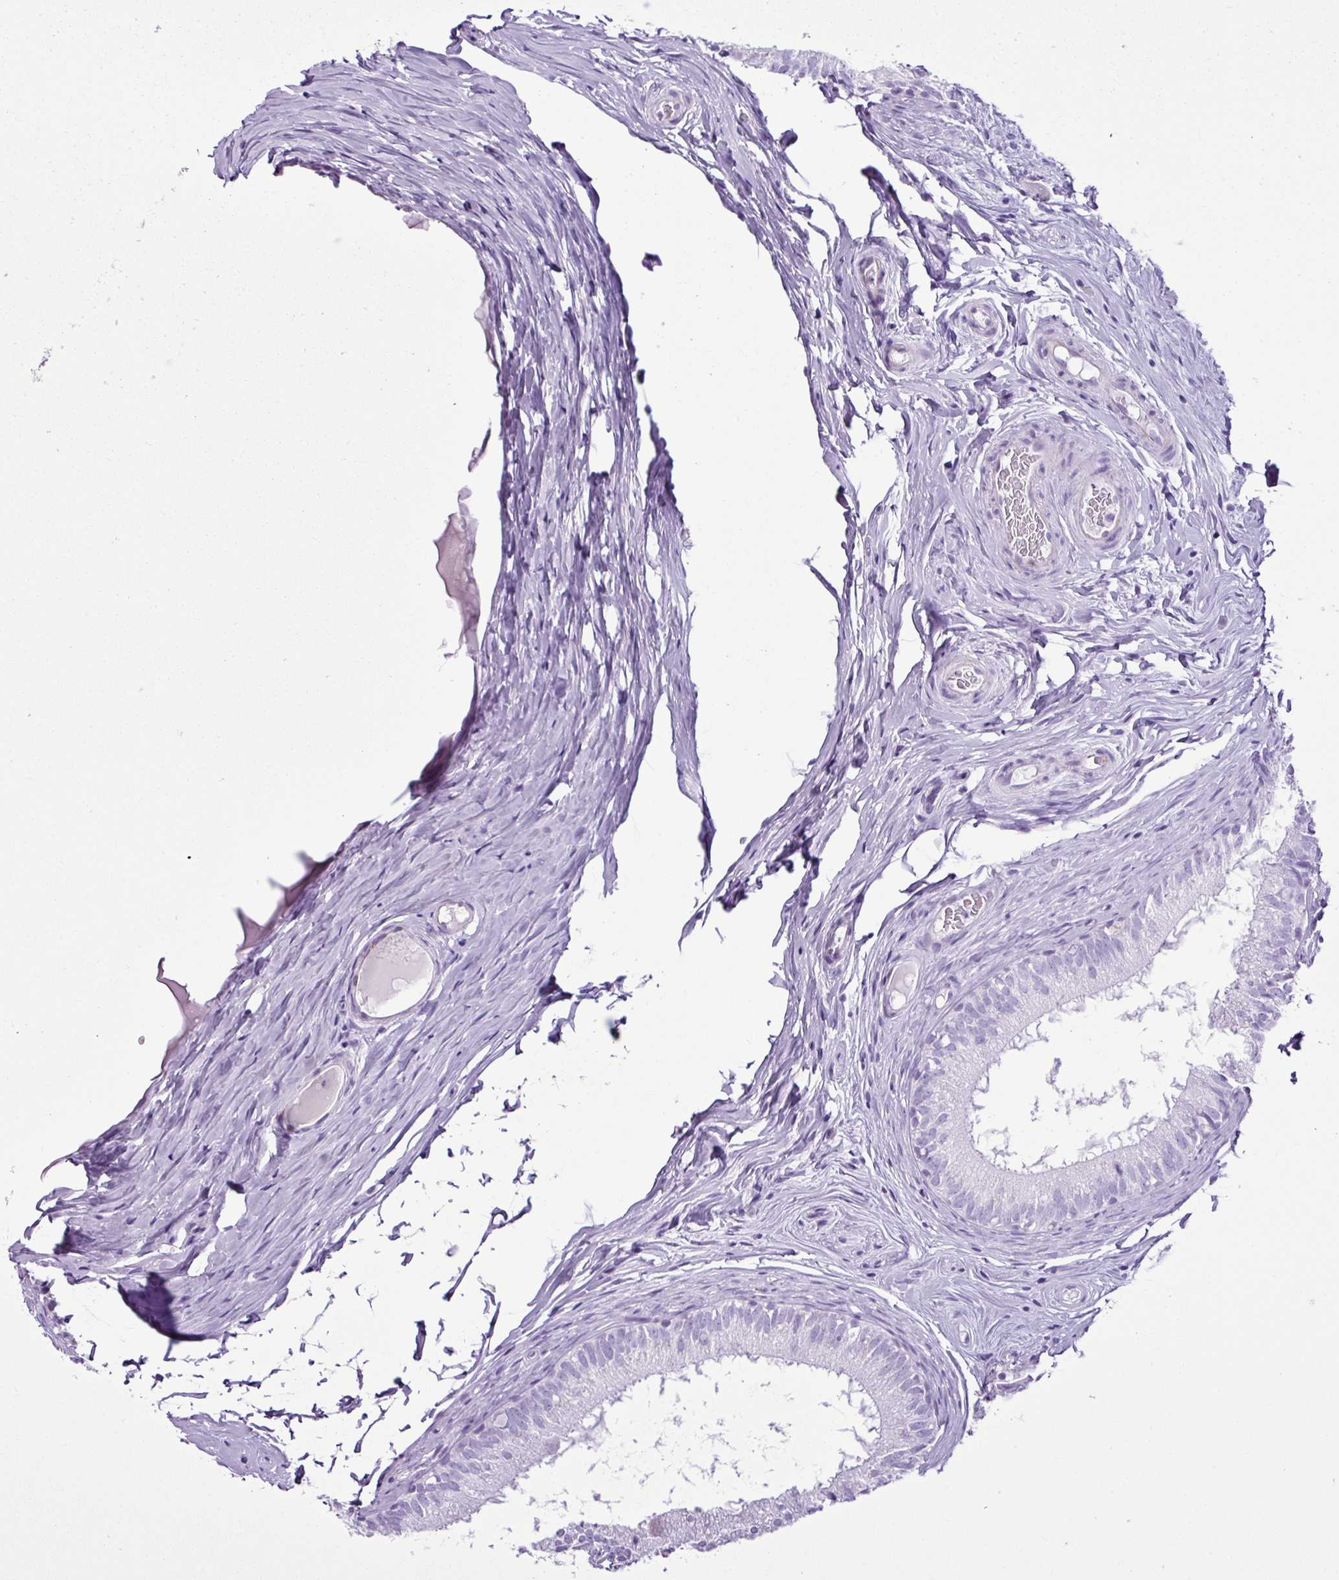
{"staining": {"intensity": "negative", "quantity": "none", "location": "none"}, "tissue": "epididymis", "cell_type": "Glandular cells", "image_type": "normal", "snomed": [{"axis": "morphology", "description": "Normal tissue, NOS"}, {"axis": "topography", "description": "Epididymis"}], "caption": "High power microscopy histopathology image of an IHC micrograph of benign epididymis, revealing no significant expression in glandular cells.", "gene": "LILRB4", "patient": {"sex": "male", "age": 25}}